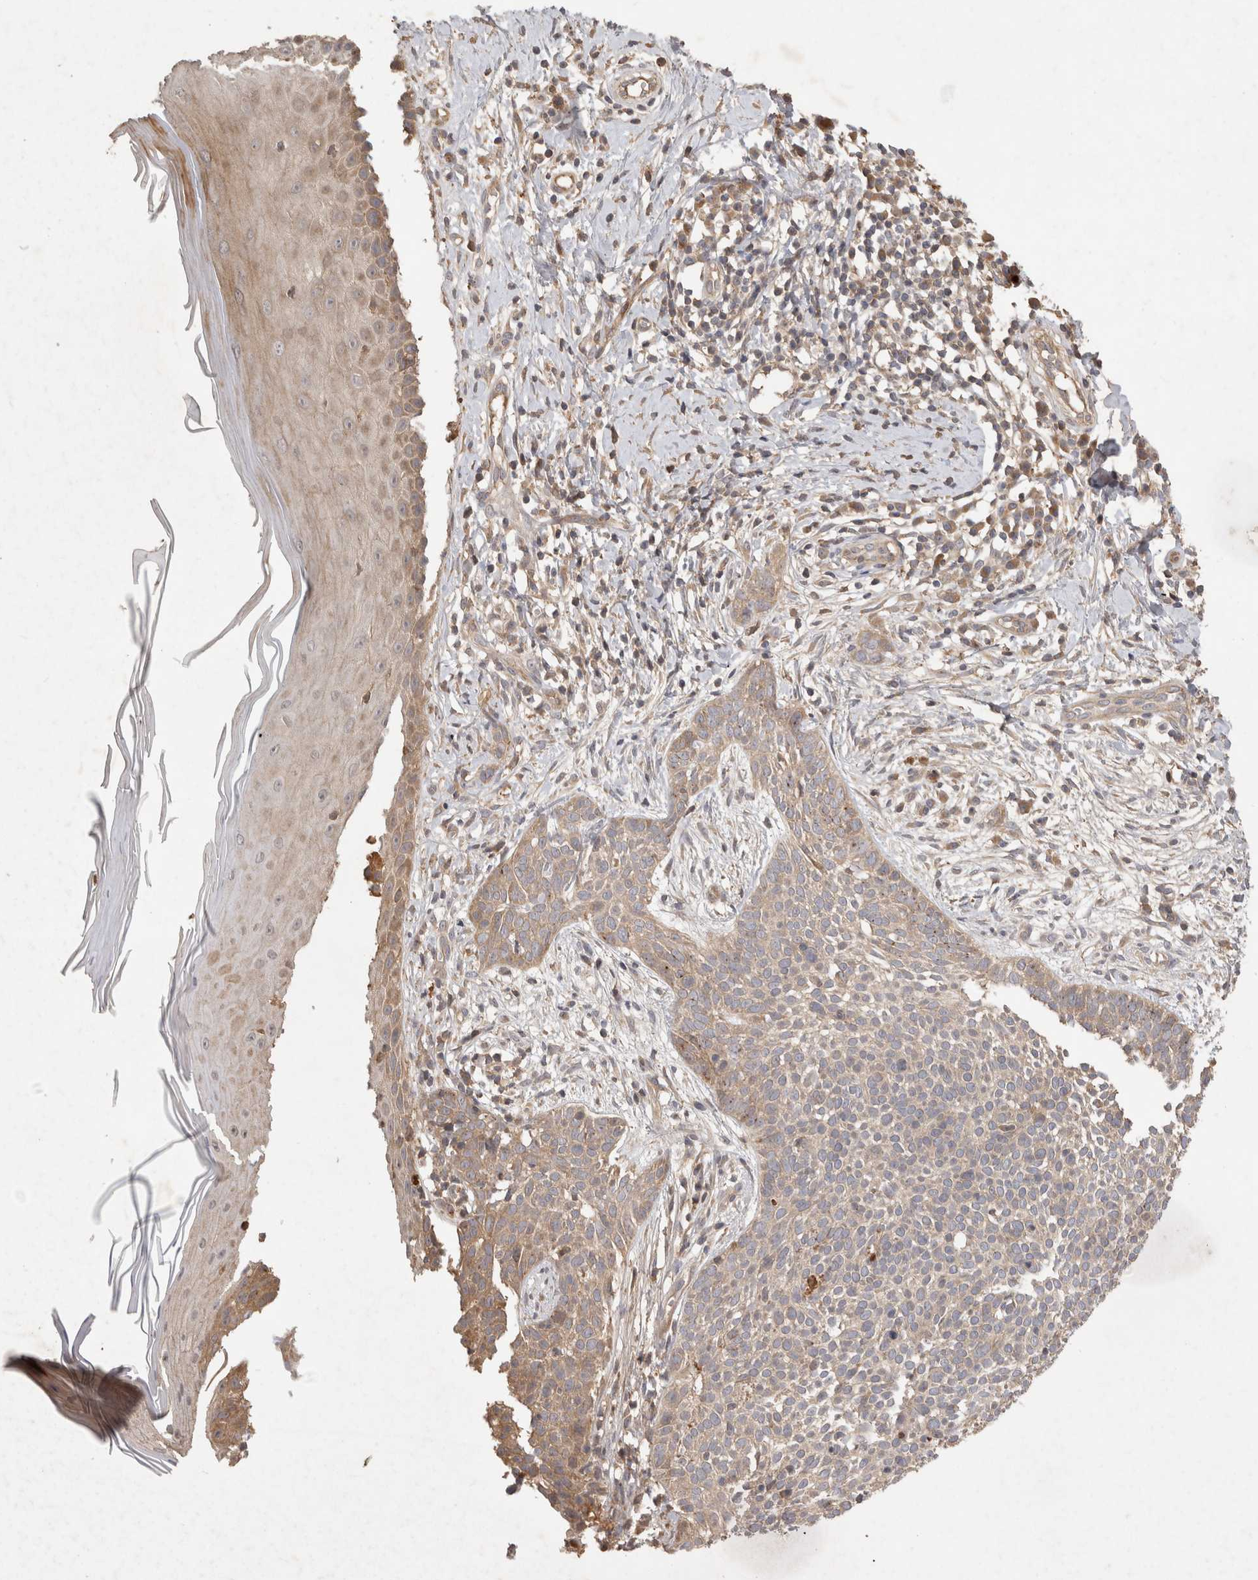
{"staining": {"intensity": "weak", "quantity": "<25%", "location": "cytoplasmic/membranous"}, "tissue": "skin cancer", "cell_type": "Tumor cells", "image_type": "cancer", "snomed": [{"axis": "morphology", "description": "Normal tissue, NOS"}, {"axis": "morphology", "description": "Basal cell carcinoma"}, {"axis": "topography", "description": "Skin"}], "caption": "Immunohistochemistry histopathology image of human skin basal cell carcinoma stained for a protein (brown), which displays no expression in tumor cells.", "gene": "PPP1R42", "patient": {"sex": "male", "age": 67}}